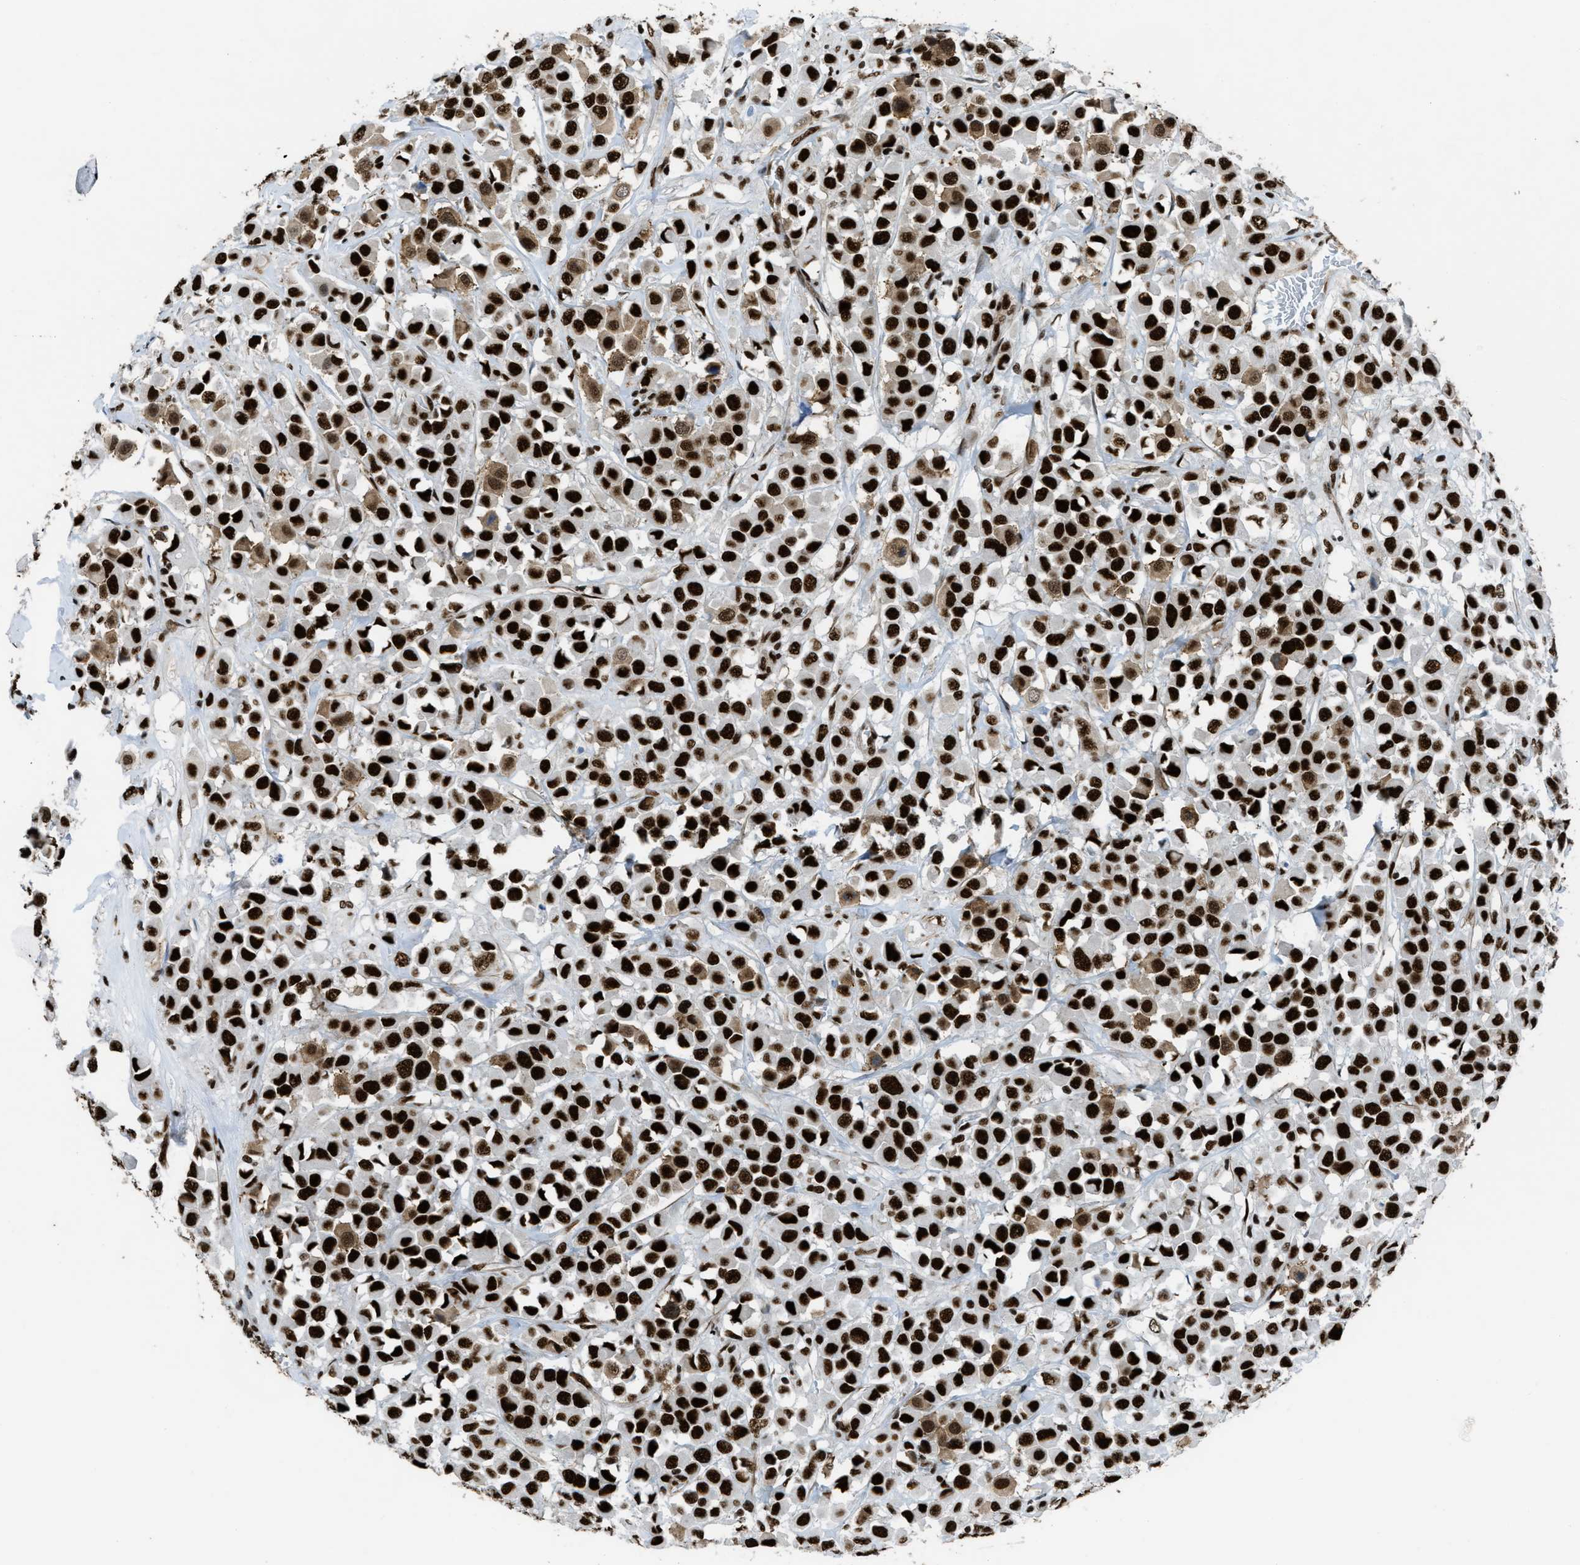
{"staining": {"intensity": "strong", "quantity": ">75%", "location": "nuclear"}, "tissue": "breast cancer", "cell_type": "Tumor cells", "image_type": "cancer", "snomed": [{"axis": "morphology", "description": "Duct carcinoma"}, {"axis": "topography", "description": "Breast"}], "caption": "Breast cancer (infiltrating ductal carcinoma) tissue demonstrates strong nuclear expression in approximately >75% of tumor cells", "gene": "ZNF207", "patient": {"sex": "female", "age": 61}}